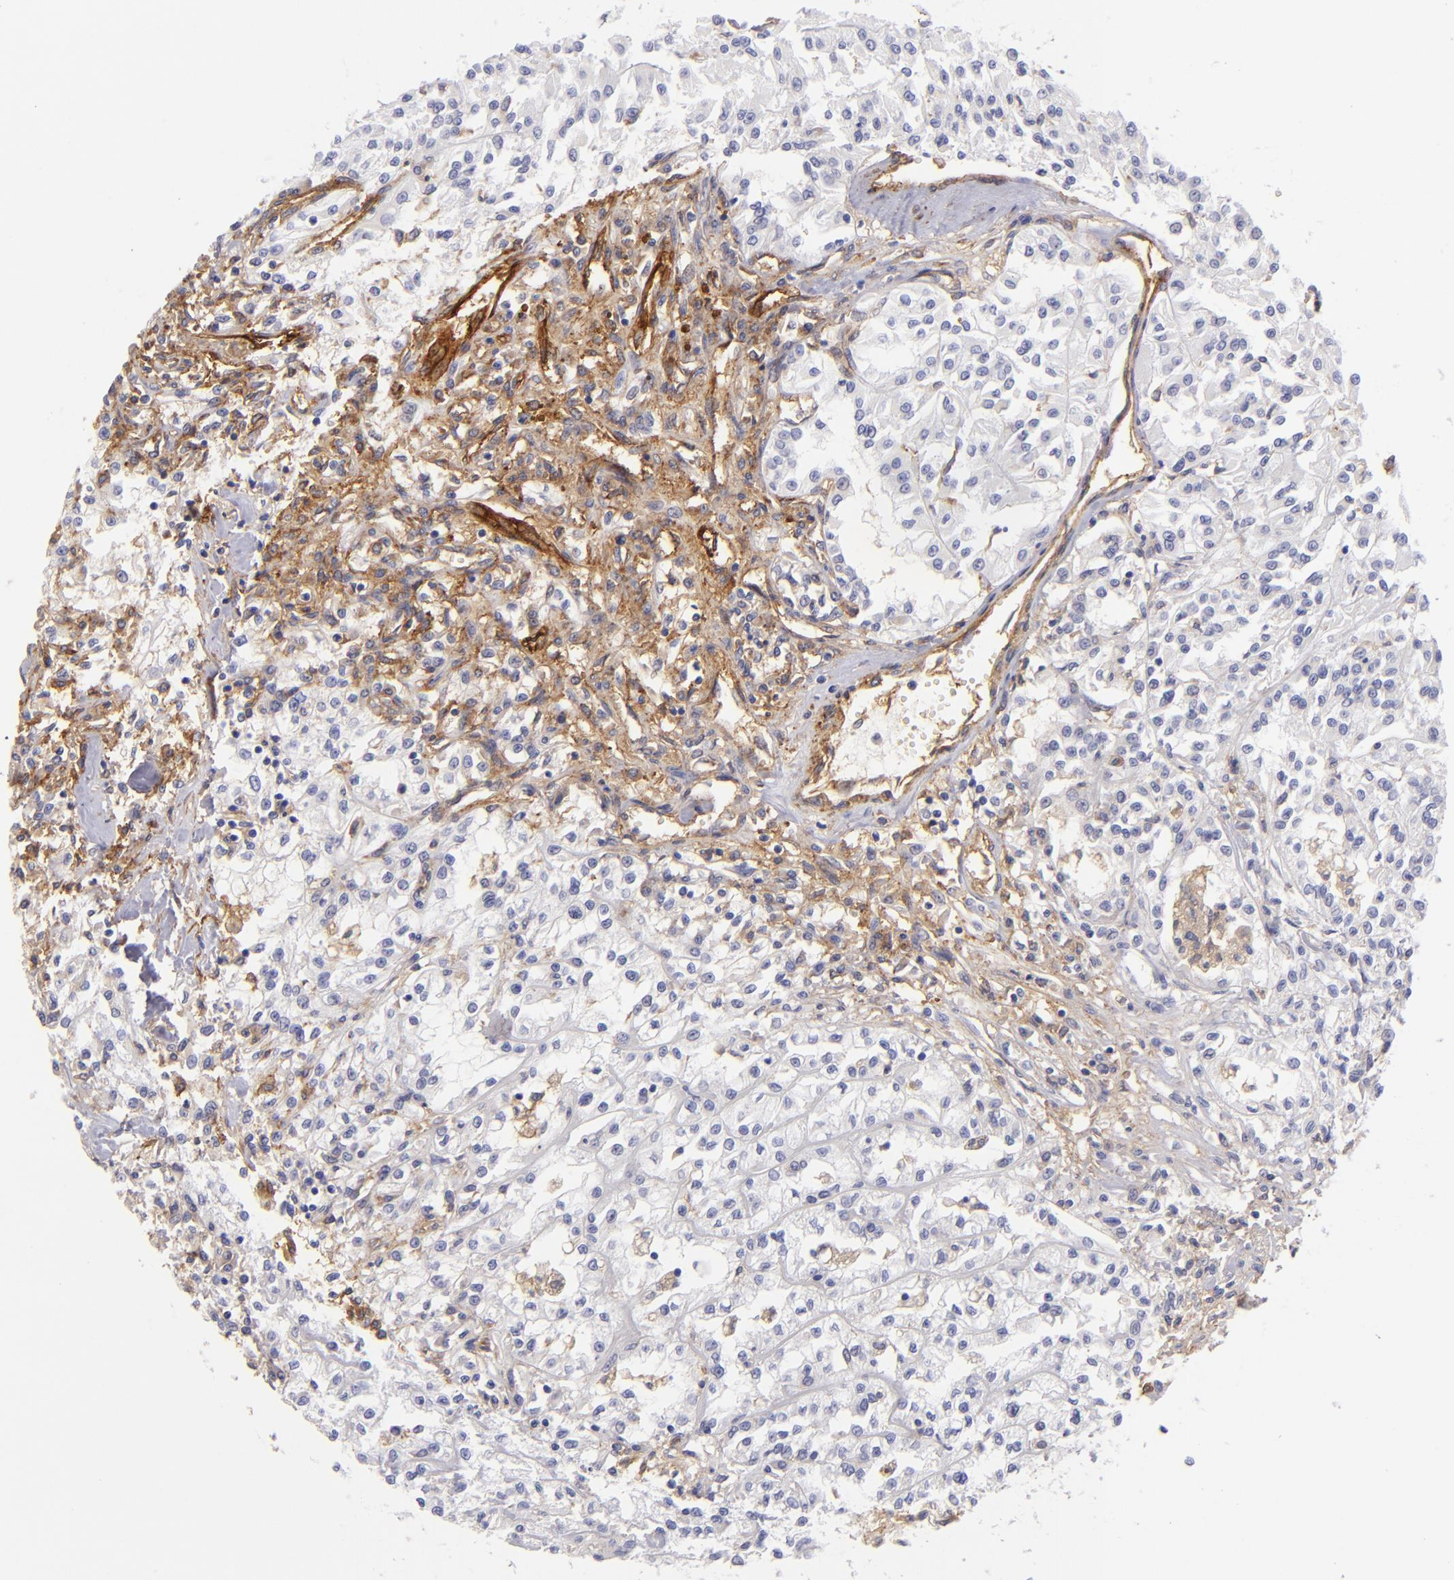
{"staining": {"intensity": "negative", "quantity": "none", "location": "none"}, "tissue": "renal cancer", "cell_type": "Tumor cells", "image_type": "cancer", "snomed": [{"axis": "morphology", "description": "Adenocarcinoma, NOS"}, {"axis": "topography", "description": "Kidney"}], "caption": "Tumor cells are negative for brown protein staining in adenocarcinoma (renal).", "gene": "ENTPD1", "patient": {"sex": "male", "age": 78}}